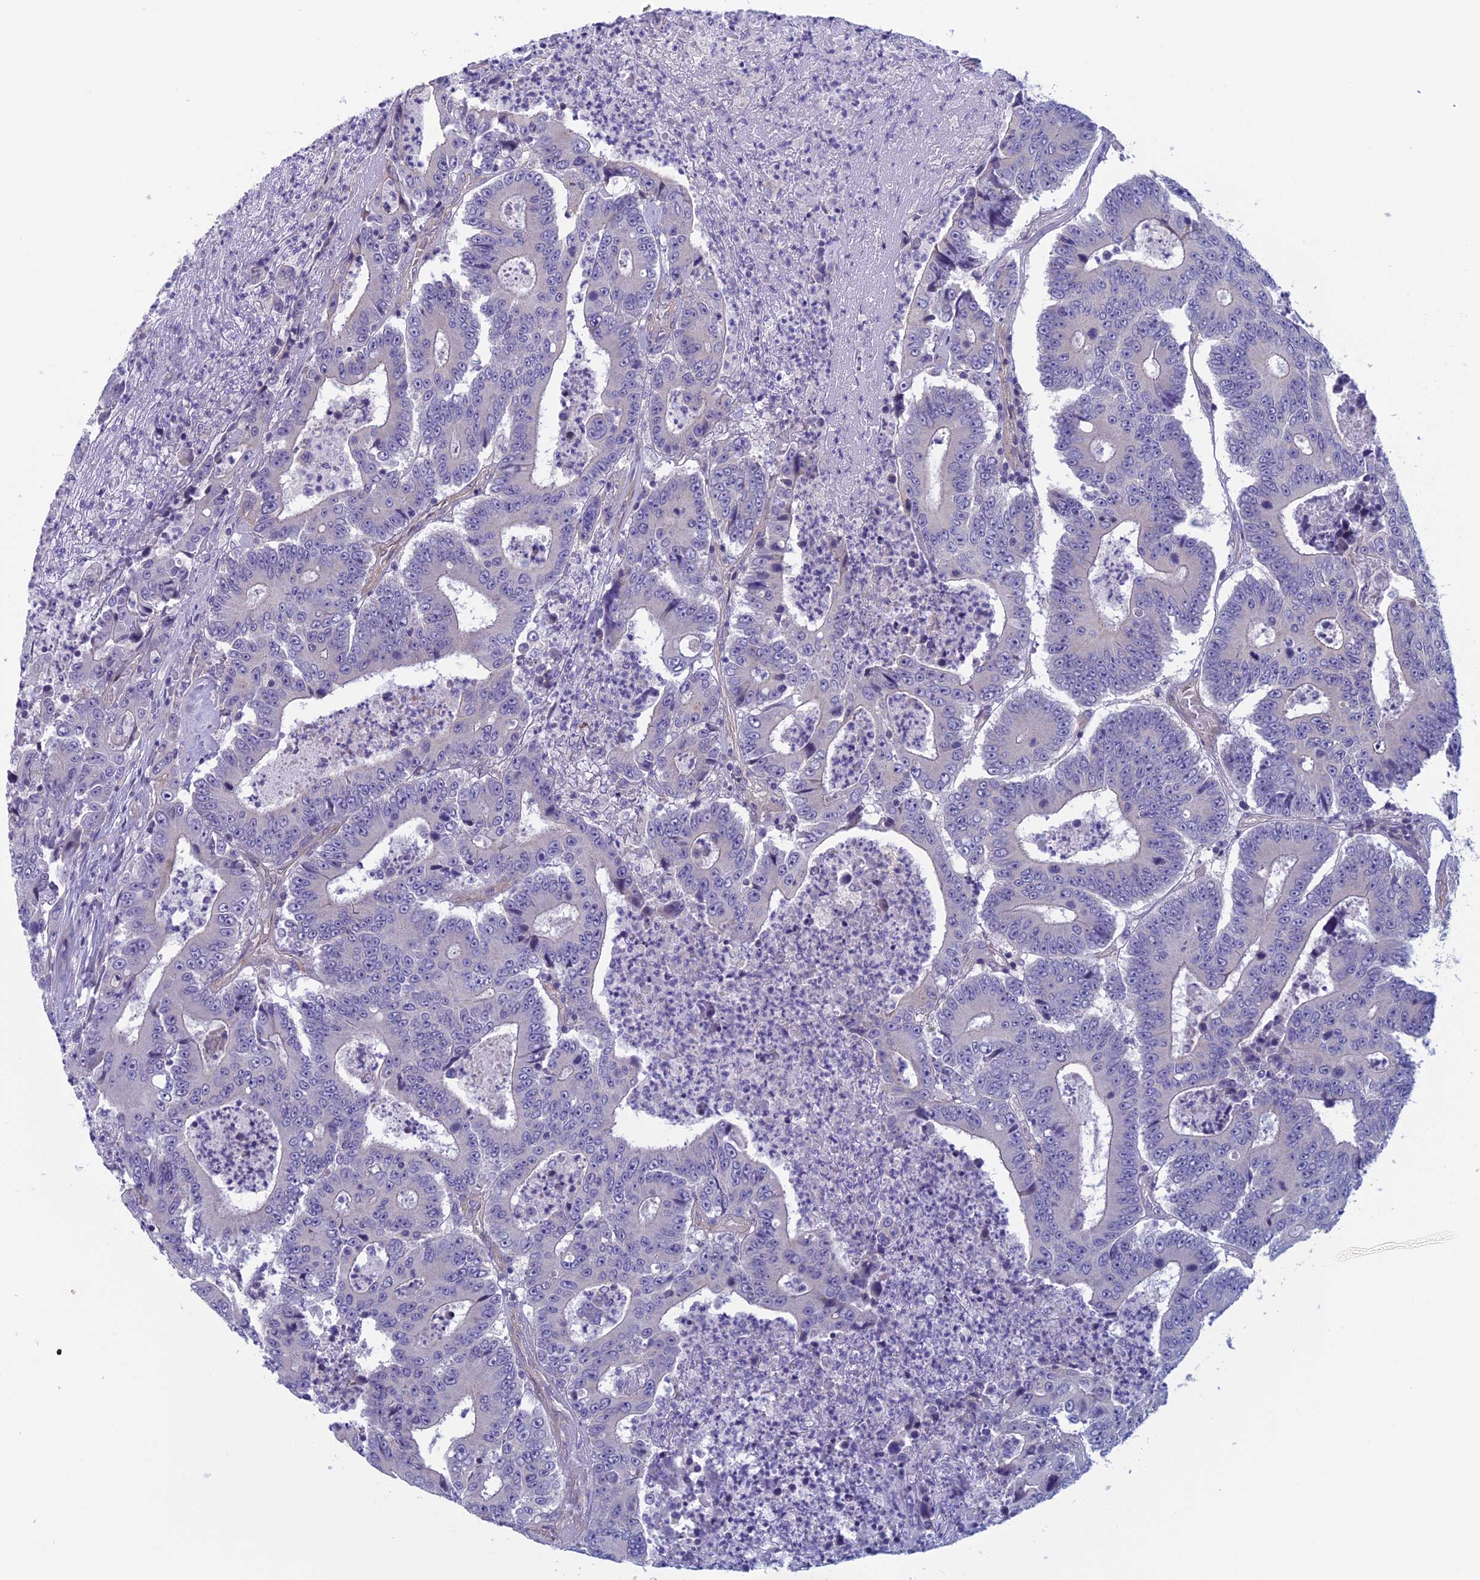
{"staining": {"intensity": "negative", "quantity": "none", "location": "none"}, "tissue": "colorectal cancer", "cell_type": "Tumor cells", "image_type": "cancer", "snomed": [{"axis": "morphology", "description": "Adenocarcinoma, NOS"}, {"axis": "topography", "description": "Colon"}], "caption": "This micrograph is of colorectal cancer (adenocarcinoma) stained with immunohistochemistry (IHC) to label a protein in brown with the nuclei are counter-stained blue. There is no positivity in tumor cells. (Immunohistochemistry, brightfield microscopy, high magnification).", "gene": "CNOT6L", "patient": {"sex": "male", "age": 83}}